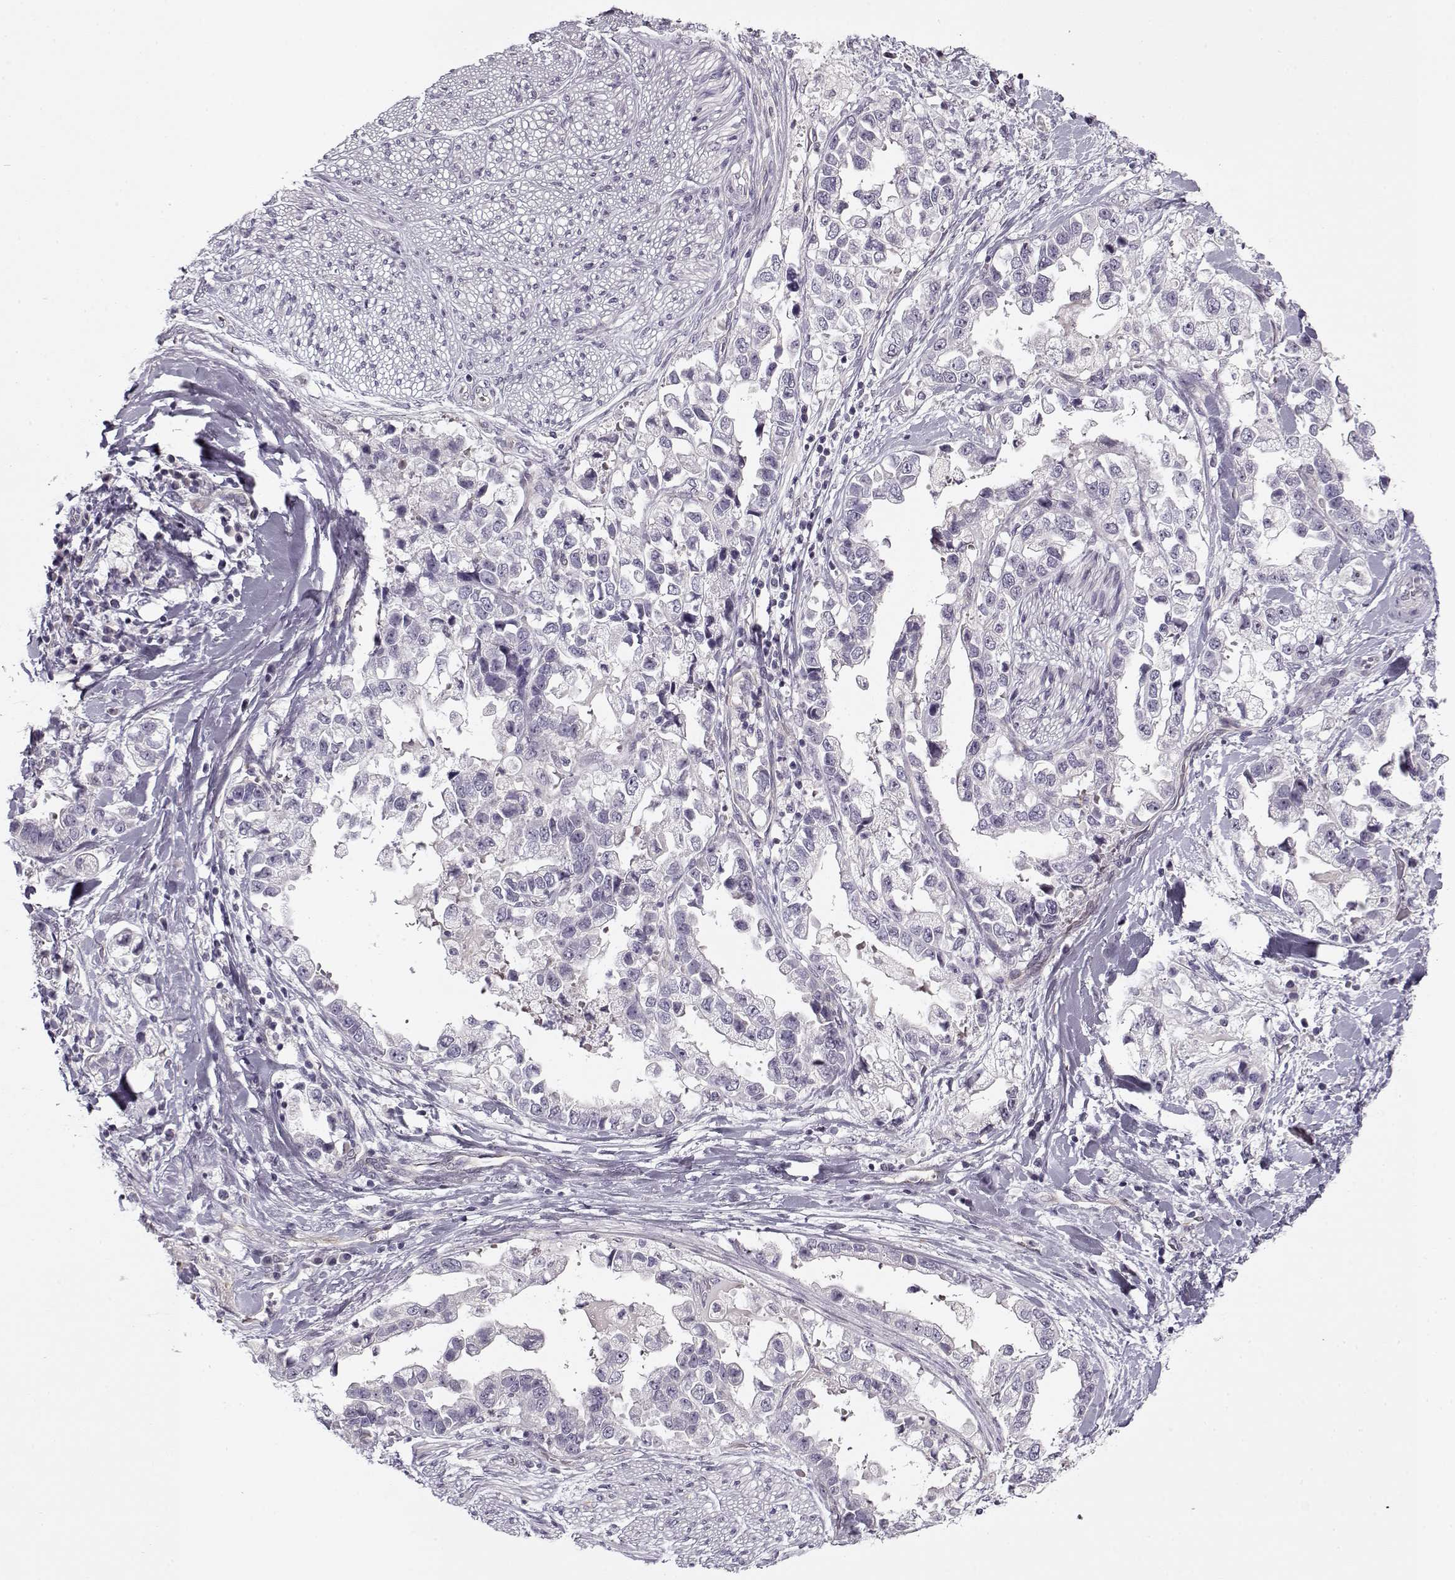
{"staining": {"intensity": "negative", "quantity": "none", "location": "none"}, "tissue": "stomach cancer", "cell_type": "Tumor cells", "image_type": "cancer", "snomed": [{"axis": "morphology", "description": "Adenocarcinoma, NOS"}, {"axis": "topography", "description": "Stomach"}], "caption": "Immunohistochemistry histopathology image of neoplastic tissue: human stomach cancer (adenocarcinoma) stained with DAB exhibits no significant protein staining in tumor cells.", "gene": "PNMT", "patient": {"sex": "male", "age": 59}}